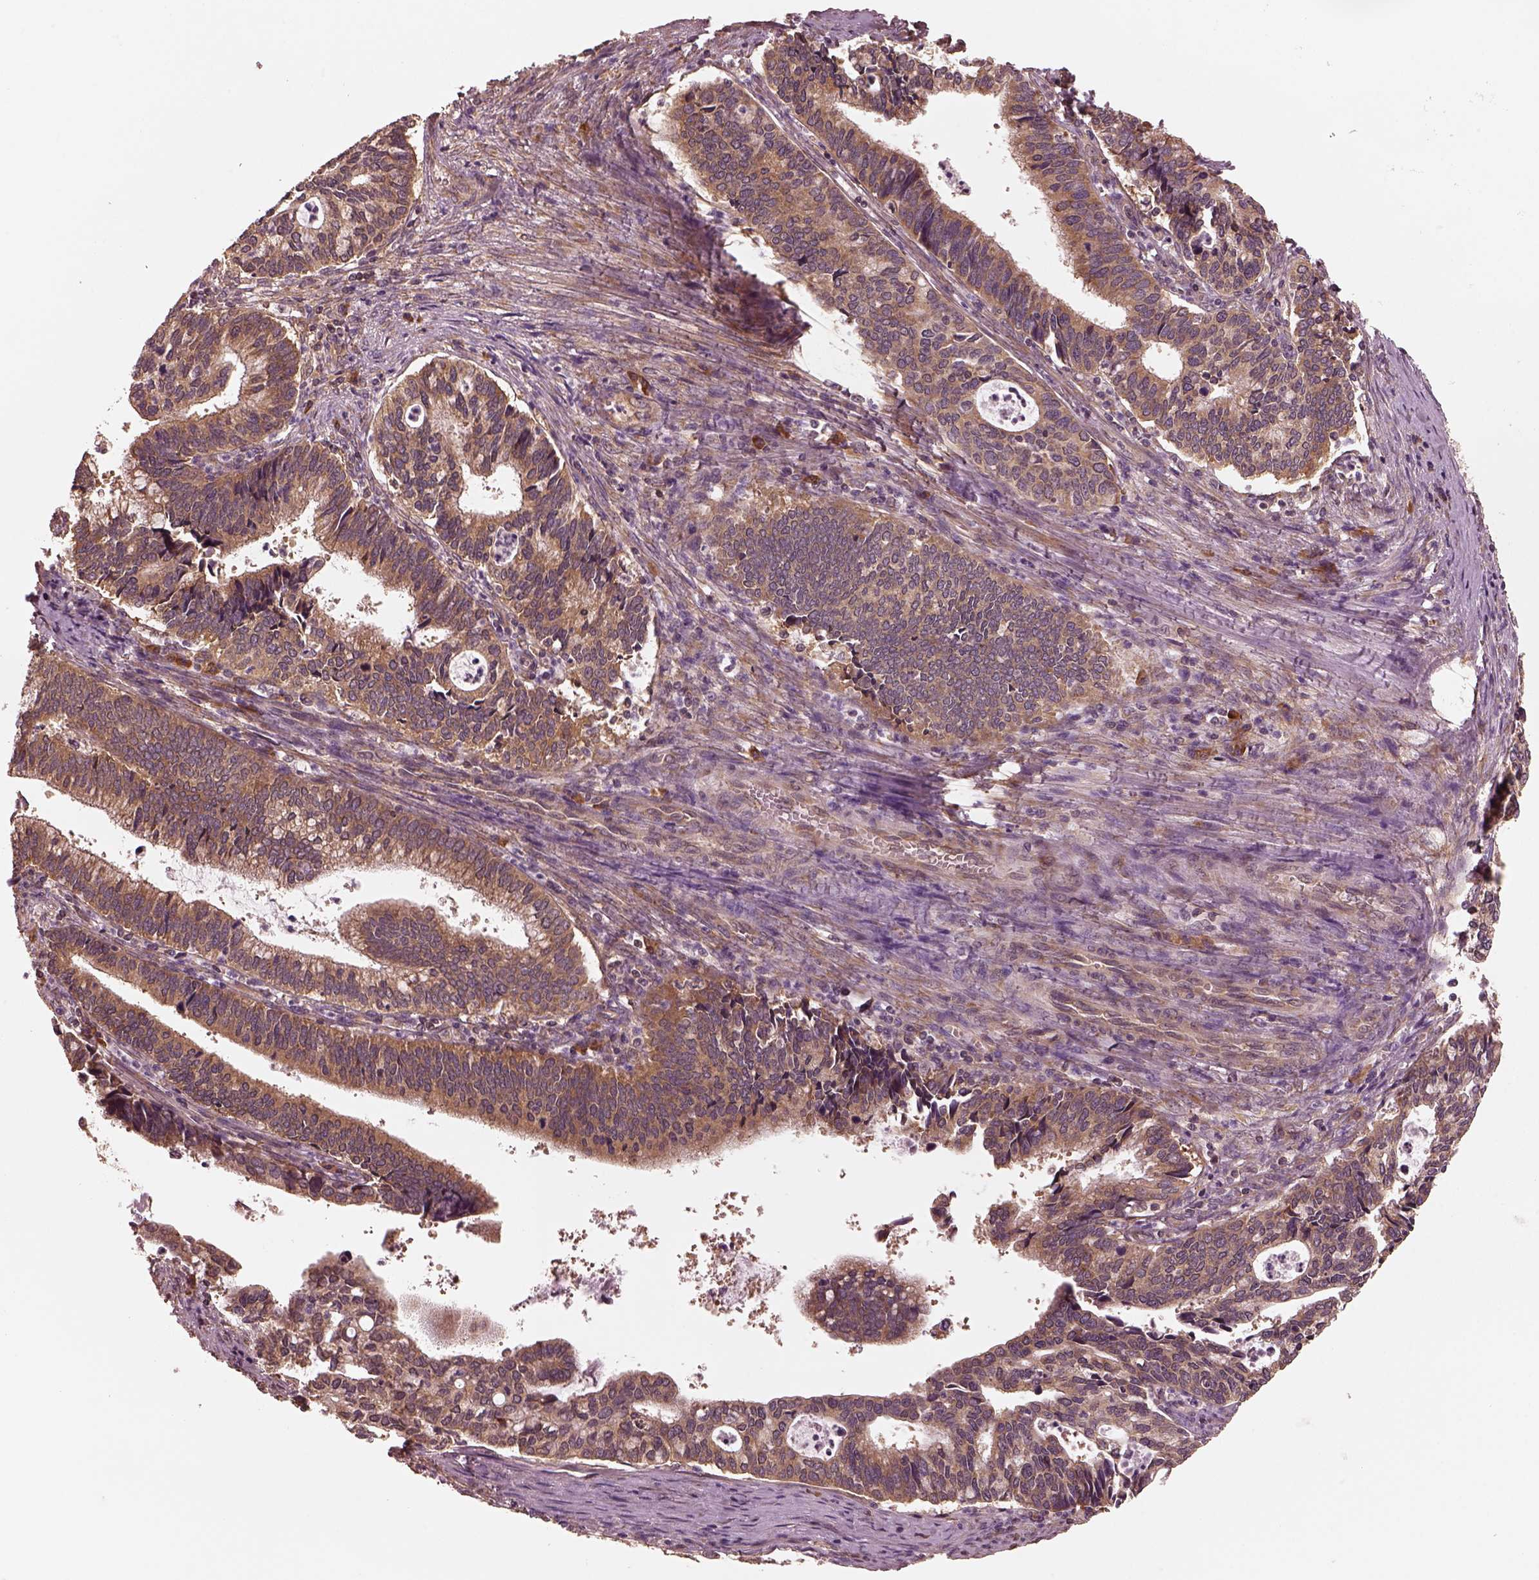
{"staining": {"intensity": "moderate", "quantity": ">75%", "location": "cytoplasmic/membranous"}, "tissue": "cervical cancer", "cell_type": "Tumor cells", "image_type": "cancer", "snomed": [{"axis": "morphology", "description": "Adenocarcinoma, NOS"}, {"axis": "topography", "description": "Cervix"}], "caption": "Immunohistochemistry image of cervical cancer stained for a protein (brown), which displays medium levels of moderate cytoplasmic/membranous staining in approximately >75% of tumor cells.", "gene": "RPS5", "patient": {"sex": "female", "age": 42}}